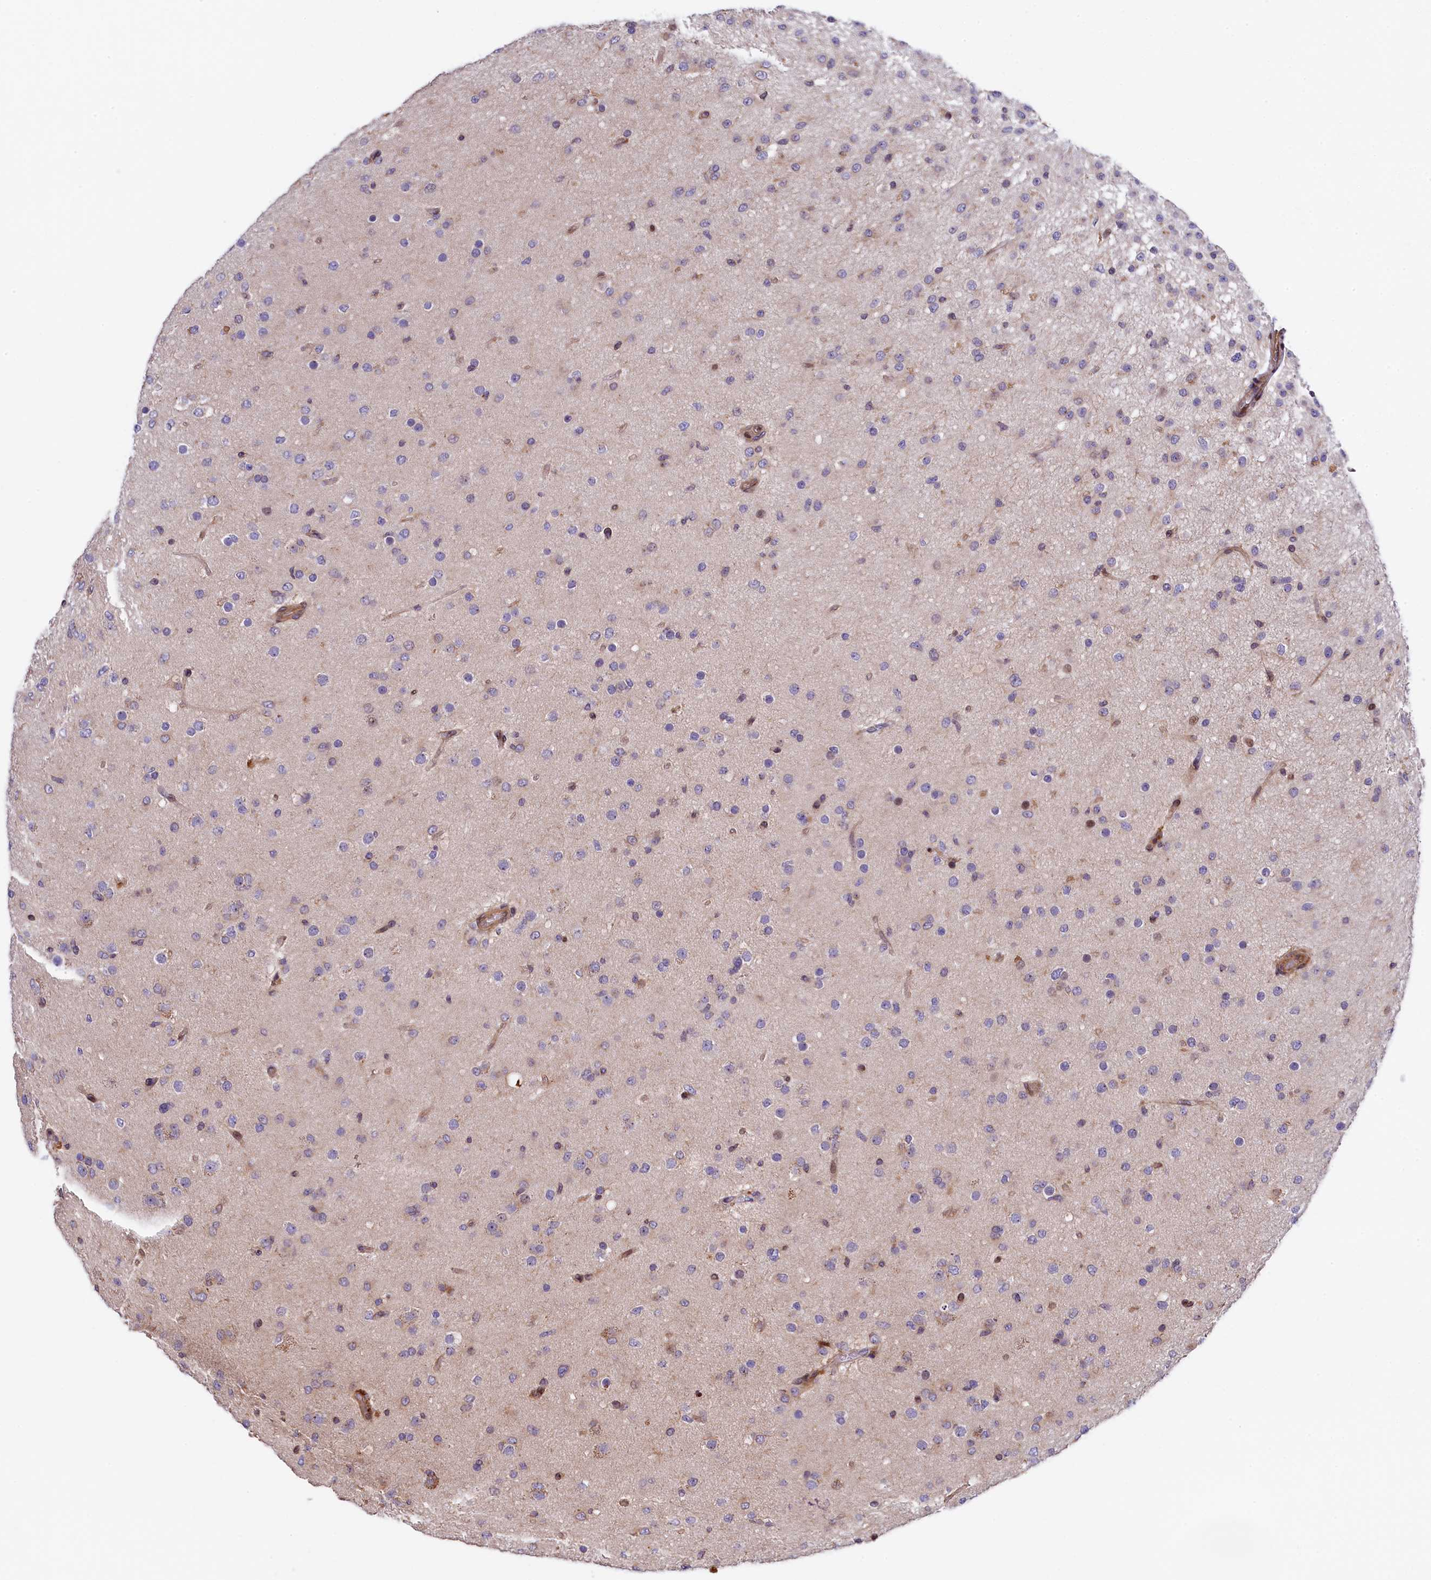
{"staining": {"intensity": "negative", "quantity": "none", "location": "none"}, "tissue": "glioma", "cell_type": "Tumor cells", "image_type": "cancer", "snomed": [{"axis": "morphology", "description": "Glioma, malignant, Low grade"}, {"axis": "topography", "description": "Brain"}], "caption": "Immunohistochemistry (IHC) histopathology image of low-grade glioma (malignant) stained for a protein (brown), which demonstrates no positivity in tumor cells. (Brightfield microscopy of DAB (3,3'-diaminobenzidine) immunohistochemistry at high magnification).", "gene": "TGDS", "patient": {"sex": "male", "age": 65}}